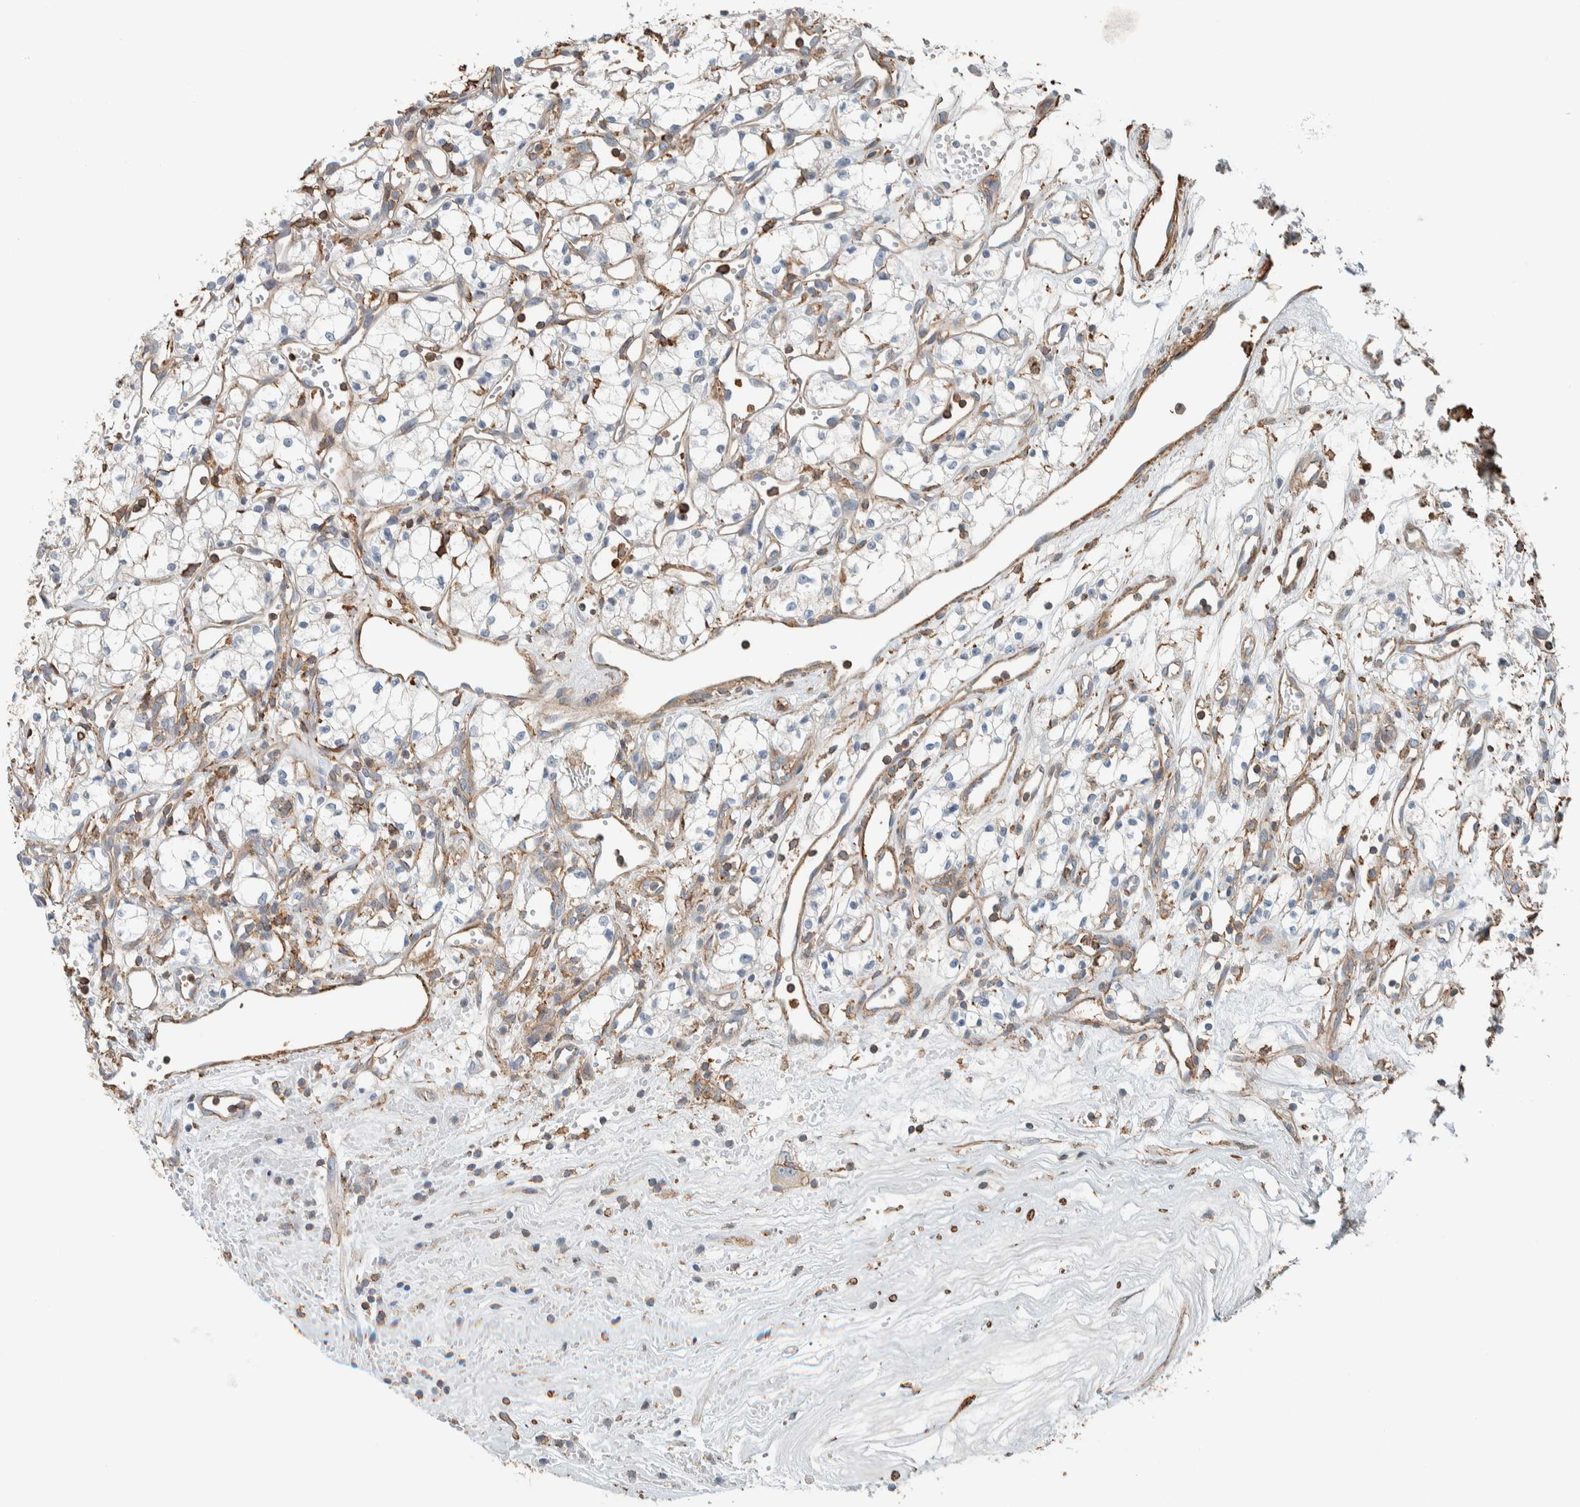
{"staining": {"intensity": "weak", "quantity": "<25%", "location": "cytoplasmic/membranous"}, "tissue": "renal cancer", "cell_type": "Tumor cells", "image_type": "cancer", "snomed": [{"axis": "morphology", "description": "Adenocarcinoma, NOS"}, {"axis": "topography", "description": "Kidney"}], "caption": "A histopathology image of human renal cancer is negative for staining in tumor cells. (Brightfield microscopy of DAB (3,3'-diaminobenzidine) immunohistochemistry (IHC) at high magnification).", "gene": "CTBP2", "patient": {"sex": "male", "age": 59}}